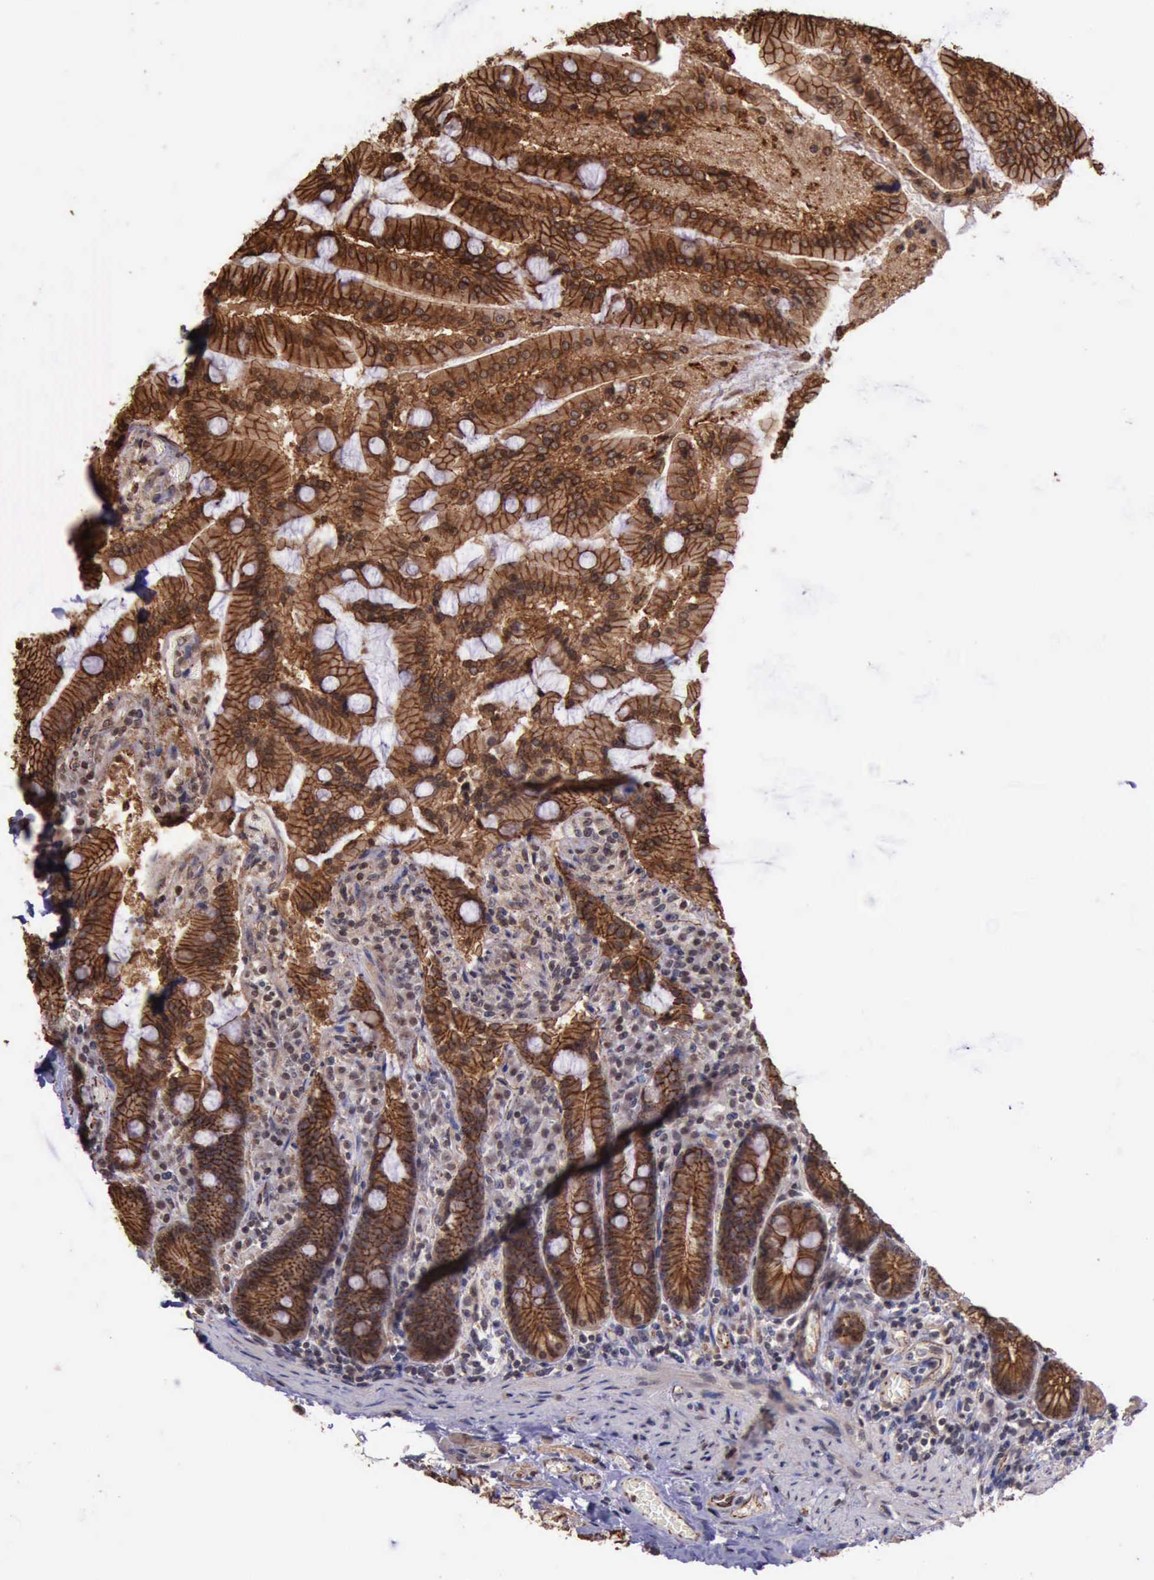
{"staining": {"intensity": "strong", "quantity": ">75%", "location": "cytoplasmic/membranous"}, "tissue": "duodenum", "cell_type": "Glandular cells", "image_type": "normal", "snomed": [{"axis": "morphology", "description": "Normal tissue, NOS"}, {"axis": "topography", "description": "Duodenum"}], "caption": "Immunohistochemical staining of benign human duodenum displays high levels of strong cytoplasmic/membranous positivity in approximately >75% of glandular cells.", "gene": "CTNNB1", "patient": {"sex": "female", "age": 64}}